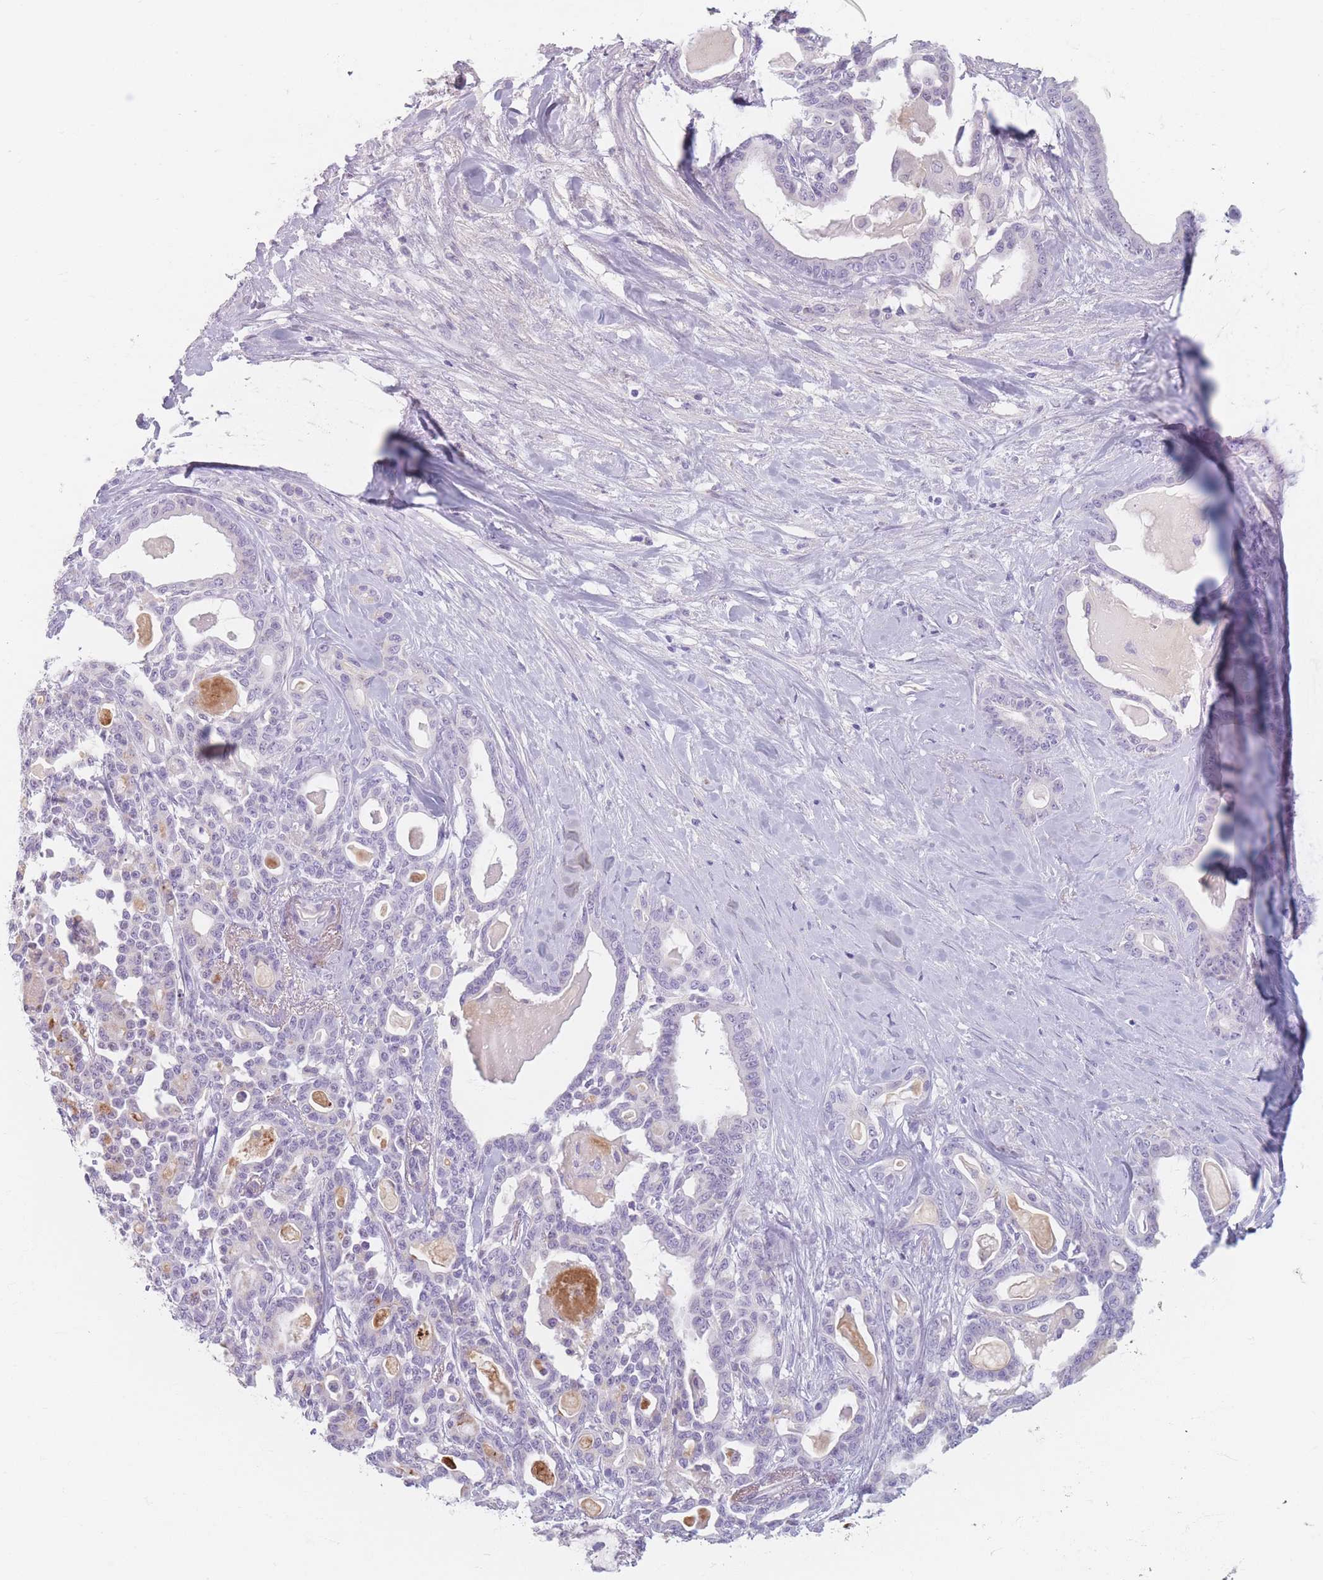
{"staining": {"intensity": "negative", "quantity": "none", "location": "none"}, "tissue": "pancreatic cancer", "cell_type": "Tumor cells", "image_type": "cancer", "snomed": [{"axis": "morphology", "description": "Adenocarcinoma, NOS"}, {"axis": "topography", "description": "Pancreas"}], "caption": "This is an immunohistochemistry histopathology image of pancreatic adenocarcinoma. There is no positivity in tumor cells.", "gene": "PIGM", "patient": {"sex": "male", "age": 63}}